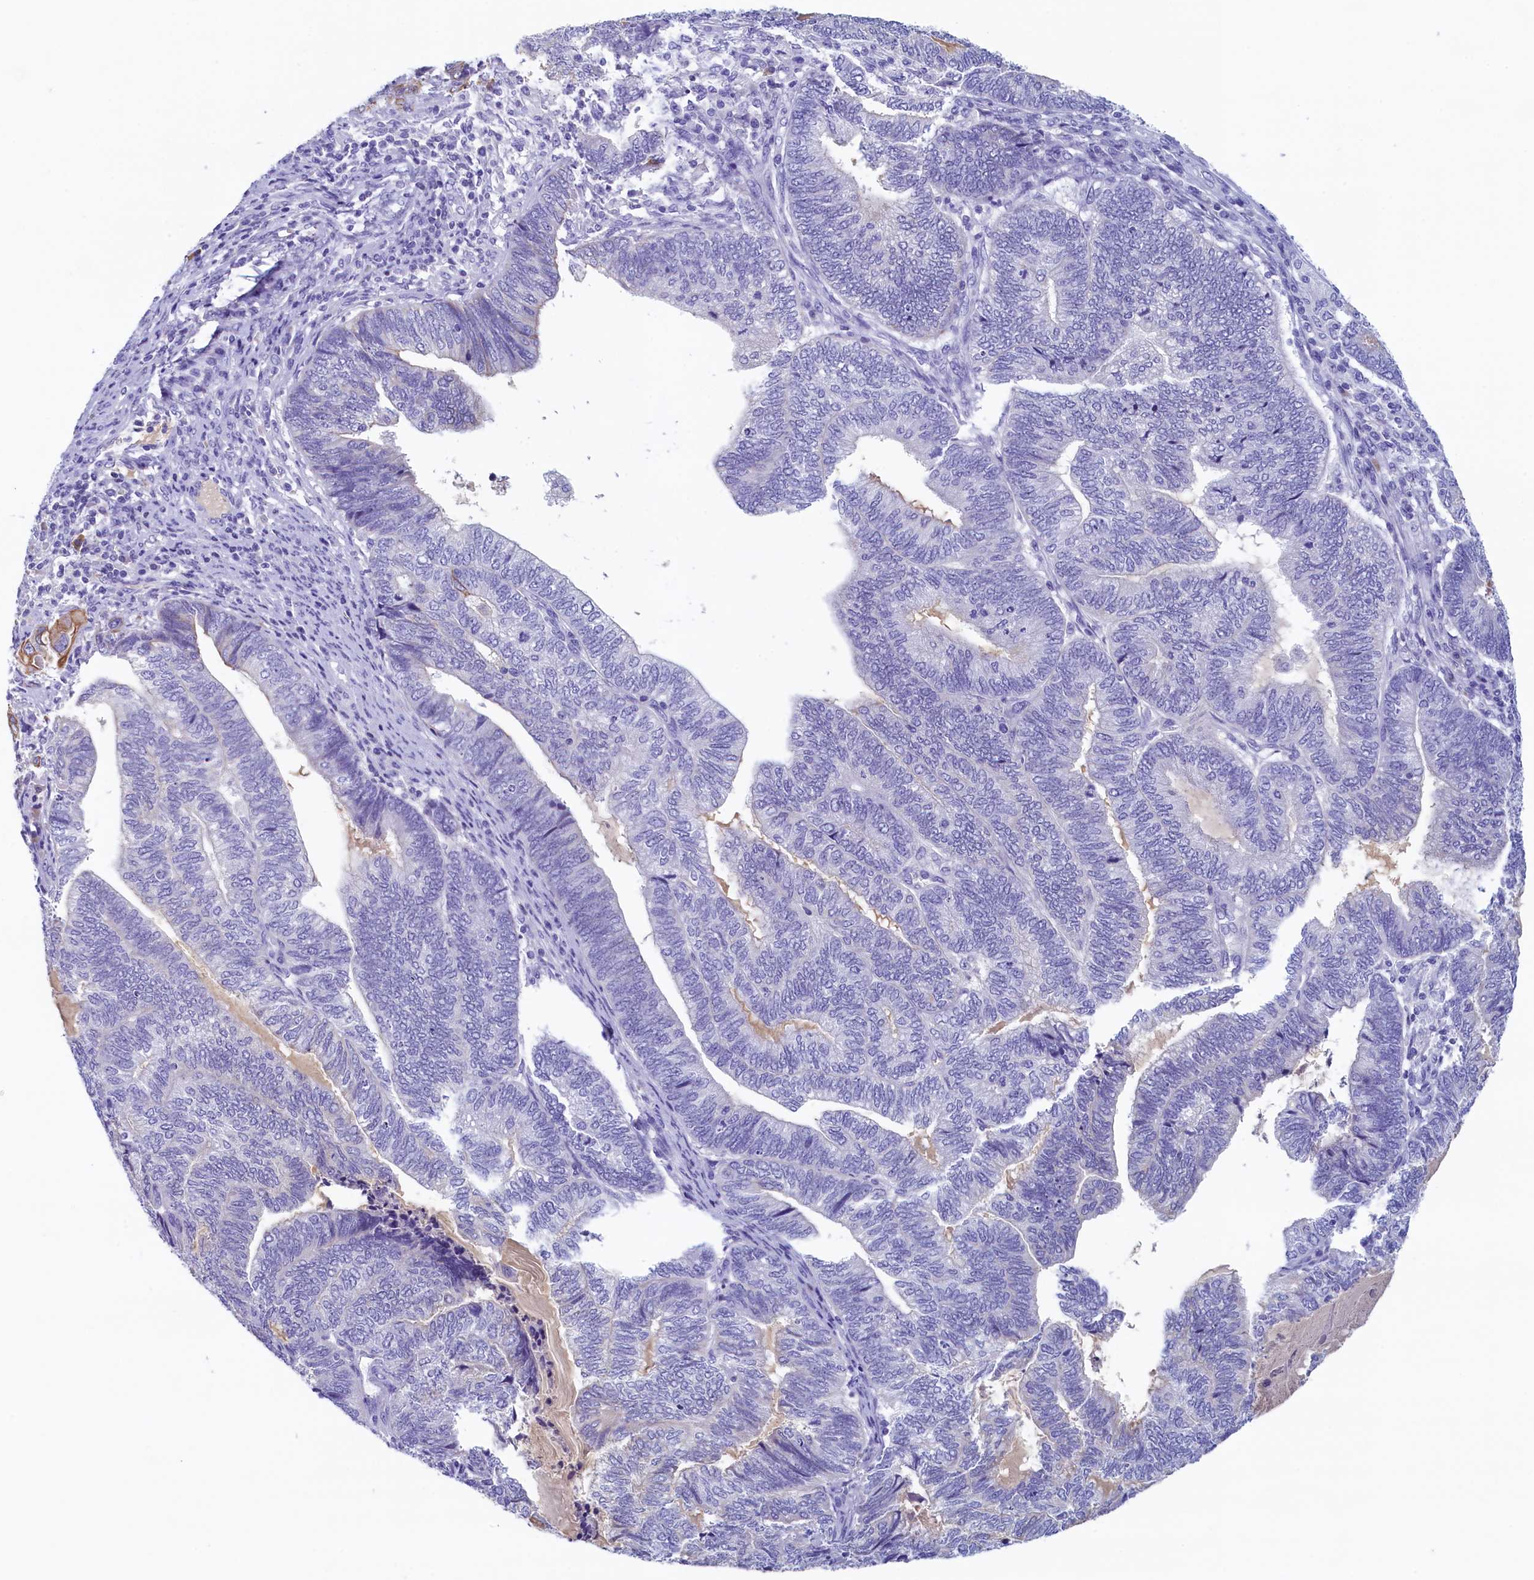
{"staining": {"intensity": "negative", "quantity": "none", "location": "none"}, "tissue": "endometrial cancer", "cell_type": "Tumor cells", "image_type": "cancer", "snomed": [{"axis": "morphology", "description": "Adenocarcinoma, NOS"}, {"axis": "topography", "description": "Uterus"}, {"axis": "topography", "description": "Endometrium"}], "caption": "Immunohistochemical staining of human endometrial adenocarcinoma reveals no significant staining in tumor cells.", "gene": "GUCA1C", "patient": {"sex": "female", "age": 70}}